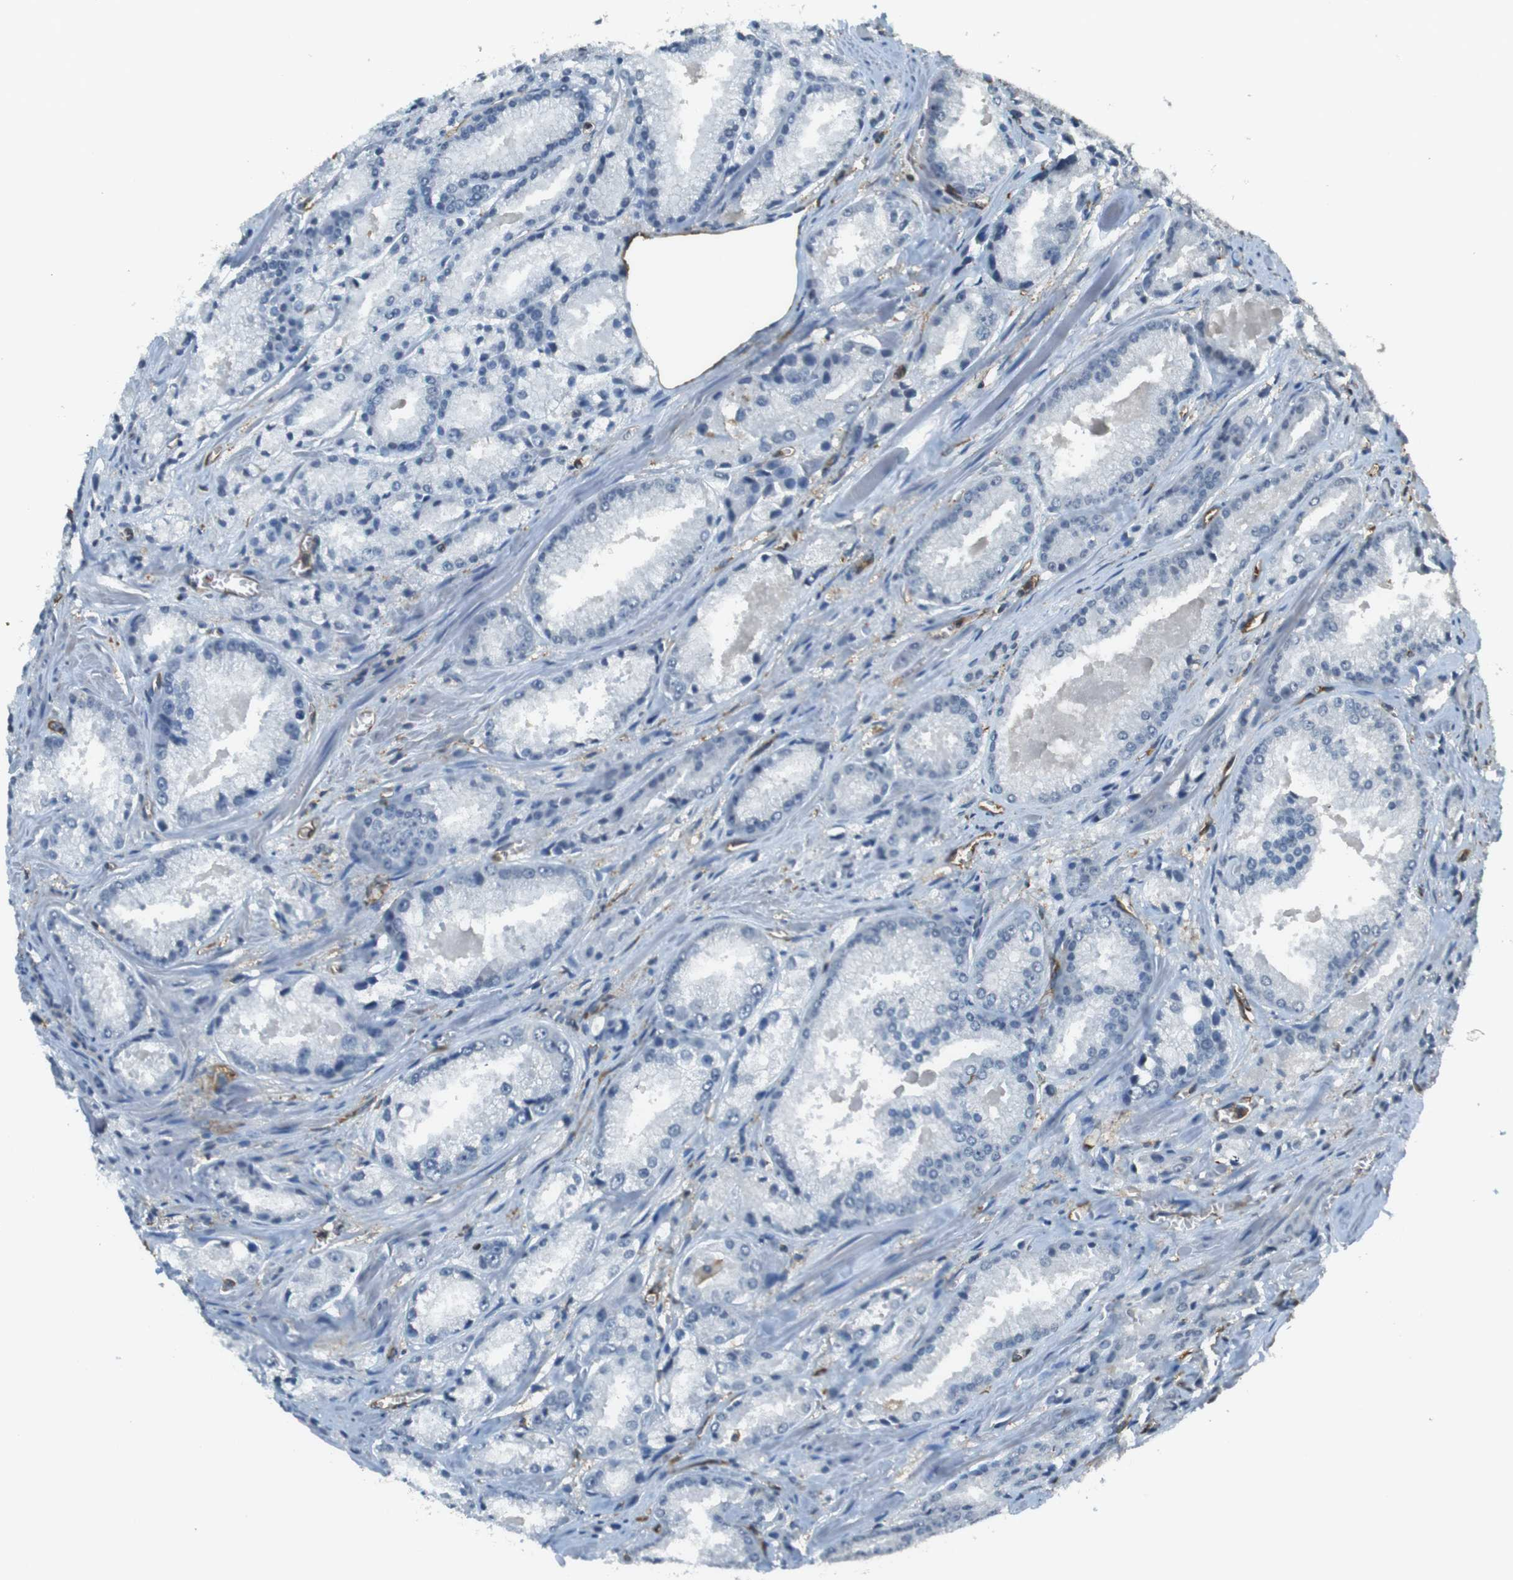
{"staining": {"intensity": "negative", "quantity": "none", "location": "none"}, "tissue": "prostate cancer", "cell_type": "Tumor cells", "image_type": "cancer", "snomed": [{"axis": "morphology", "description": "Adenocarcinoma, Low grade"}, {"axis": "topography", "description": "Prostate"}], "caption": "High power microscopy micrograph of an immunohistochemistry (IHC) photomicrograph of prostate cancer (low-grade adenocarcinoma), revealing no significant staining in tumor cells. (Brightfield microscopy of DAB (3,3'-diaminobenzidine) immunohistochemistry (IHC) at high magnification).", "gene": "FCAR", "patient": {"sex": "male", "age": 64}}